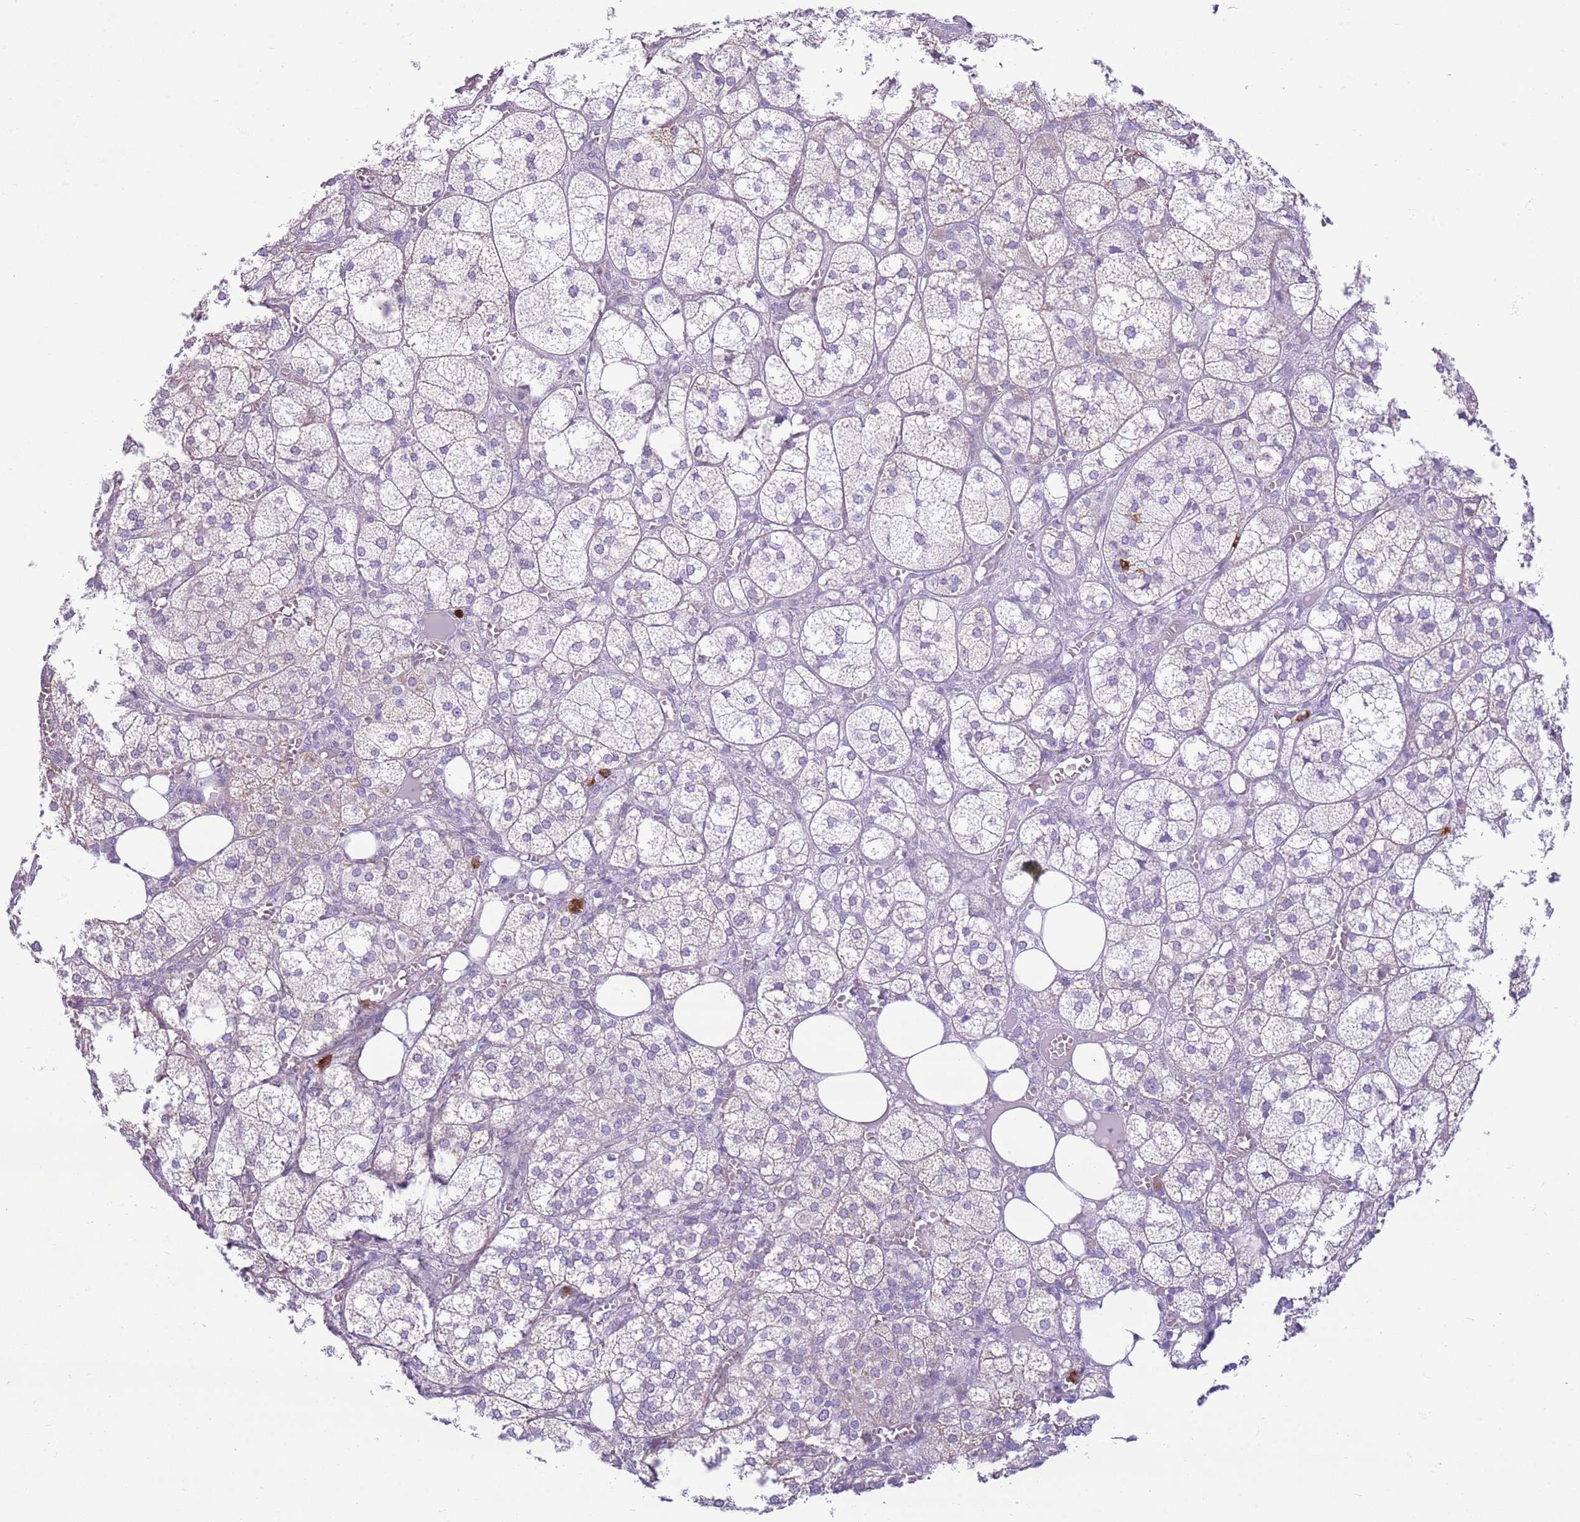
{"staining": {"intensity": "negative", "quantity": "none", "location": "none"}, "tissue": "adrenal gland", "cell_type": "Glandular cells", "image_type": "normal", "snomed": [{"axis": "morphology", "description": "Normal tissue, NOS"}, {"axis": "topography", "description": "Adrenal gland"}], "caption": "This image is of unremarkable adrenal gland stained with IHC to label a protein in brown with the nuclei are counter-stained blue. There is no staining in glandular cells. (DAB (3,3'-diaminobenzidine) immunohistochemistry (IHC) with hematoxylin counter stain).", "gene": "CD177", "patient": {"sex": "female", "age": 61}}